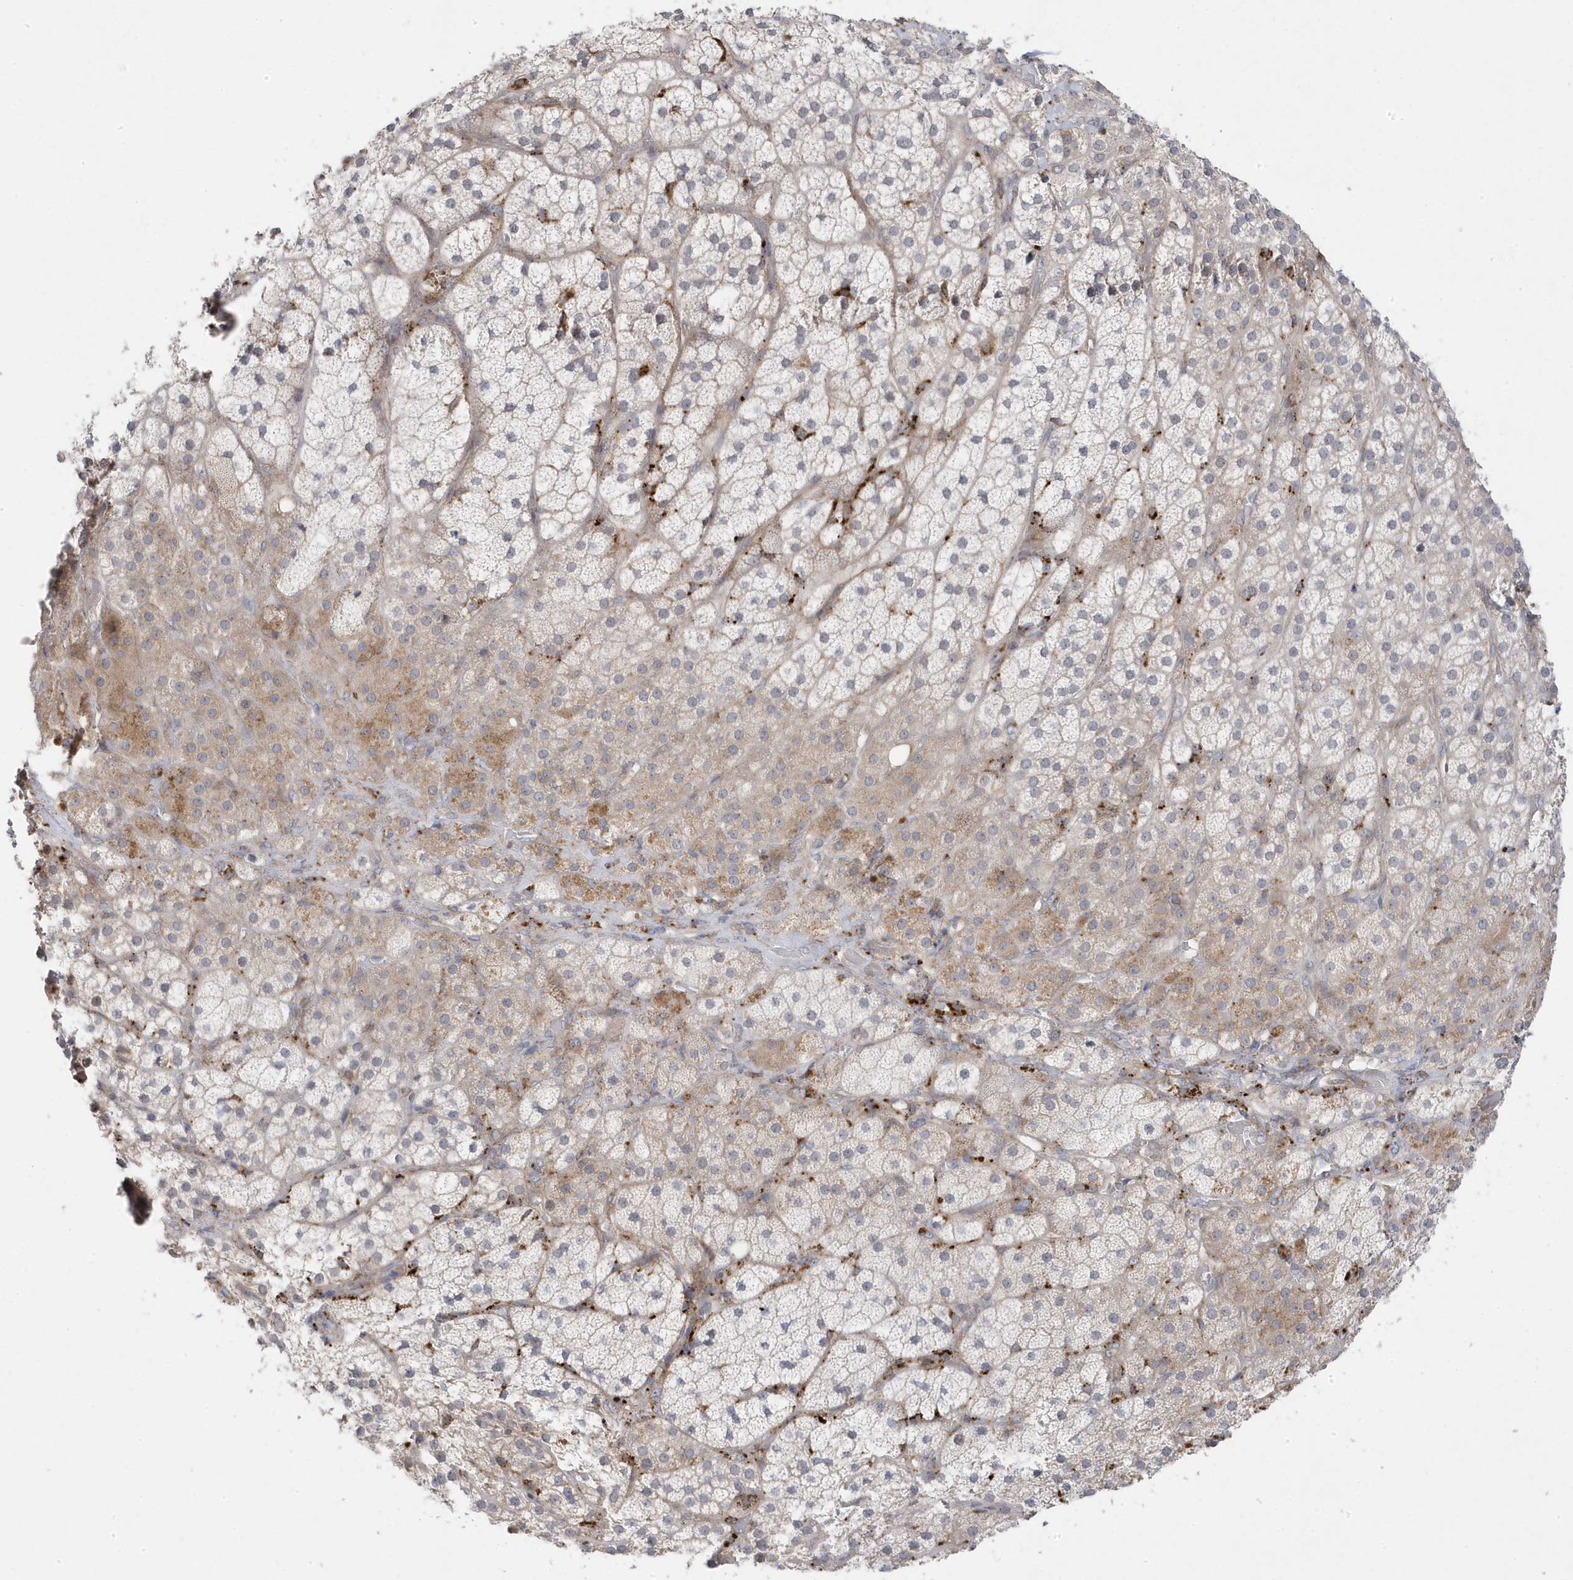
{"staining": {"intensity": "moderate", "quantity": "<25%", "location": "cytoplasmic/membranous"}, "tissue": "adrenal gland", "cell_type": "Glandular cells", "image_type": "normal", "snomed": [{"axis": "morphology", "description": "Normal tissue, NOS"}, {"axis": "topography", "description": "Adrenal gland"}], "caption": "Brown immunohistochemical staining in normal adrenal gland shows moderate cytoplasmic/membranous expression in approximately <25% of glandular cells. Using DAB (brown) and hematoxylin (blue) stains, captured at high magnification using brightfield microscopy.", "gene": "ANAPC1", "patient": {"sex": "male", "age": 57}}